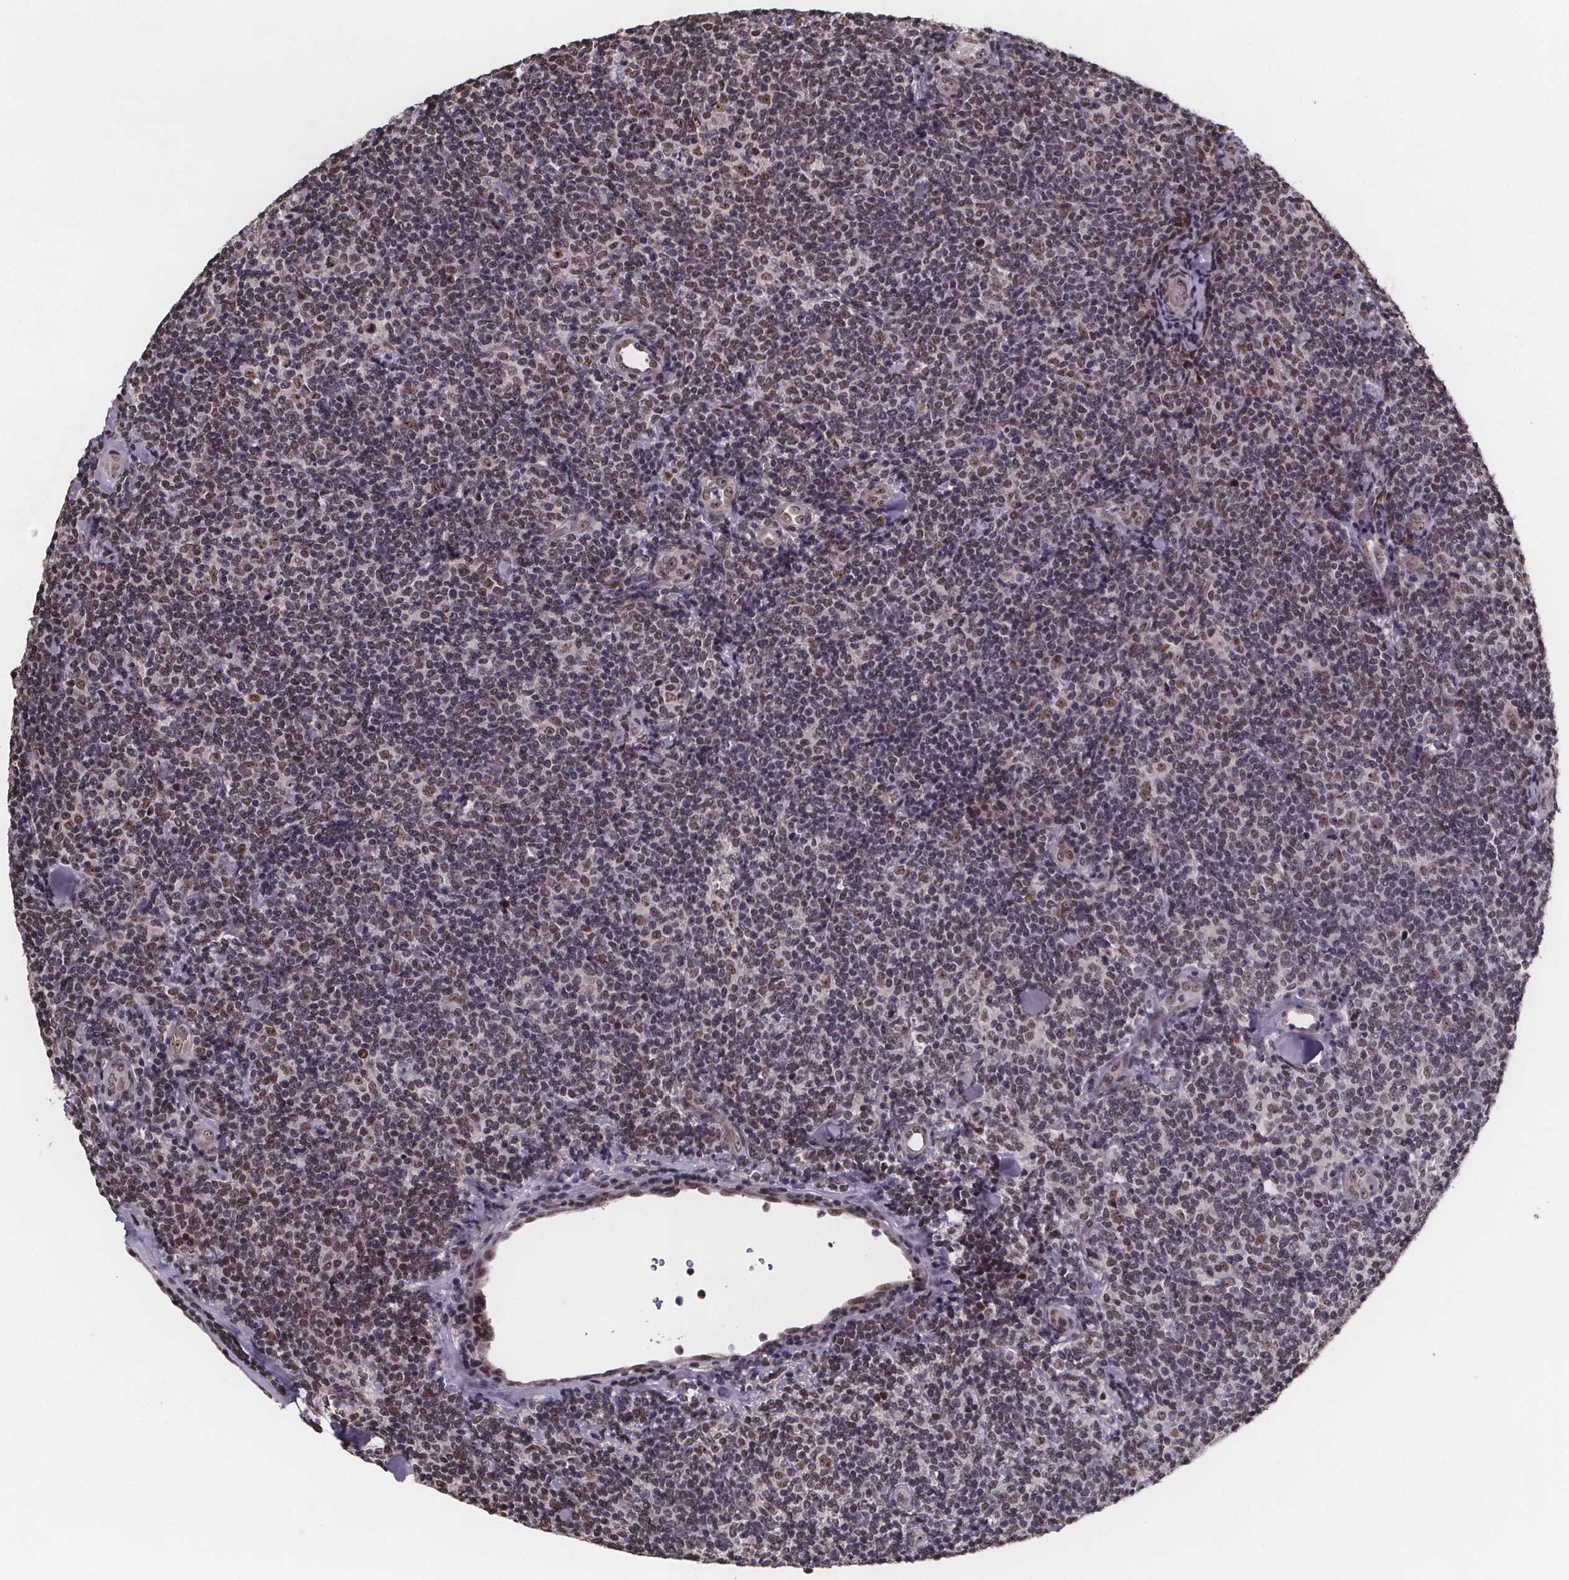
{"staining": {"intensity": "moderate", "quantity": "25%-75%", "location": "nuclear"}, "tissue": "lymphoma", "cell_type": "Tumor cells", "image_type": "cancer", "snomed": [{"axis": "morphology", "description": "Malignant lymphoma, non-Hodgkin's type, Low grade"}, {"axis": "topography", "description": "Lymph node"}], "caption": "Immunohistochemistry (IHC) of low-grade malignant lymphoma, non-Hodgkin's type shows medium levels of moderate nuclear positivity in approximately 25%-75% of tumor cells.", "gene": "U2SURP", "patient": {"sex": "female", "age": 56}}